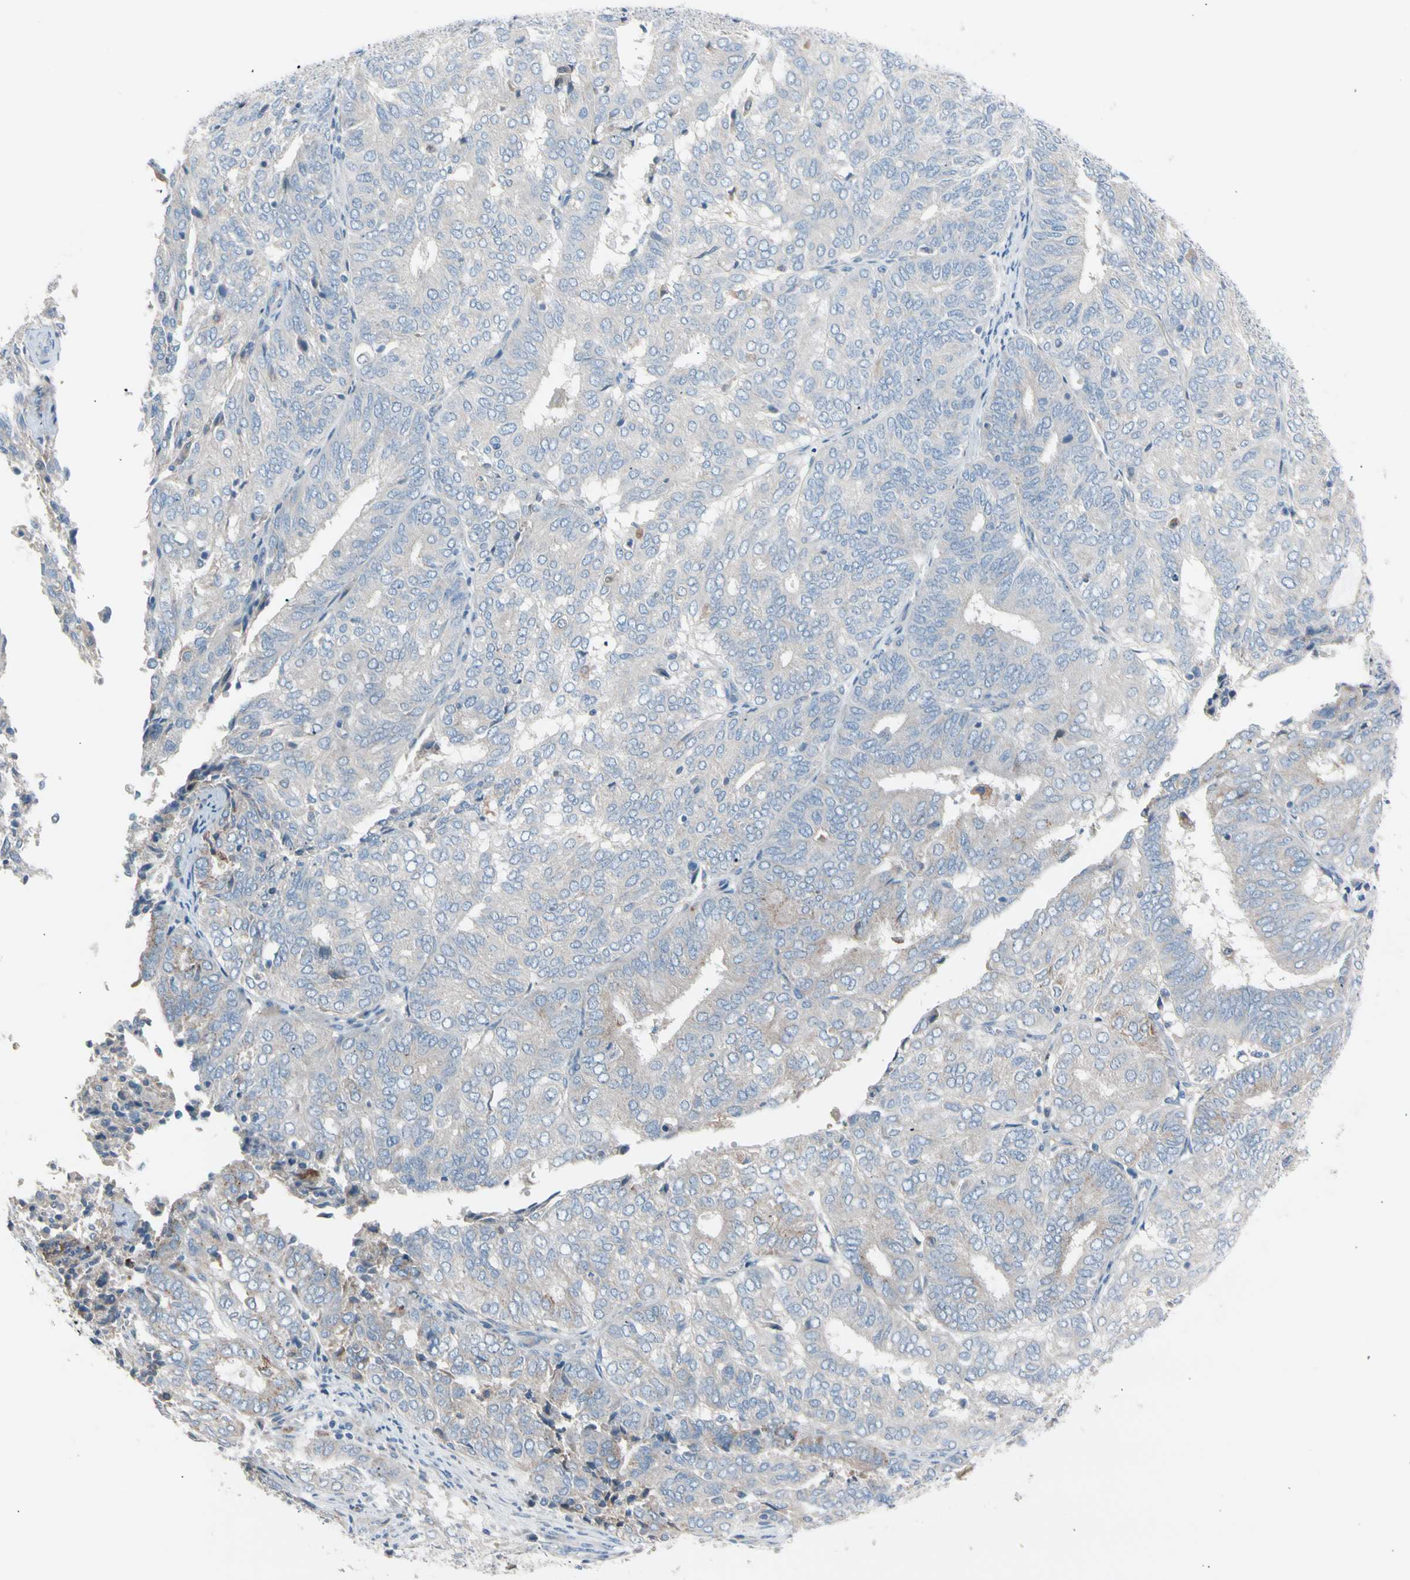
{"staining": {"intensity": "weak", "quantity": "<25%", "location": "cytoplasmic/membranous"}, "tissue": "endometrial cancer", "cell_type": "Tumor cells", "image_type": "cancer", "snomed": [{"axis": "morphology", "description": "Adenocarcinoma, NOS"}, {"axis": "topography", "description": "Uterus"}], "caption": "Tumor cells show no significant protein expression in adenocarcinoma (endometrial).", "gene": "CASQ1", "patient": {"sex": "female", "age": 60}}